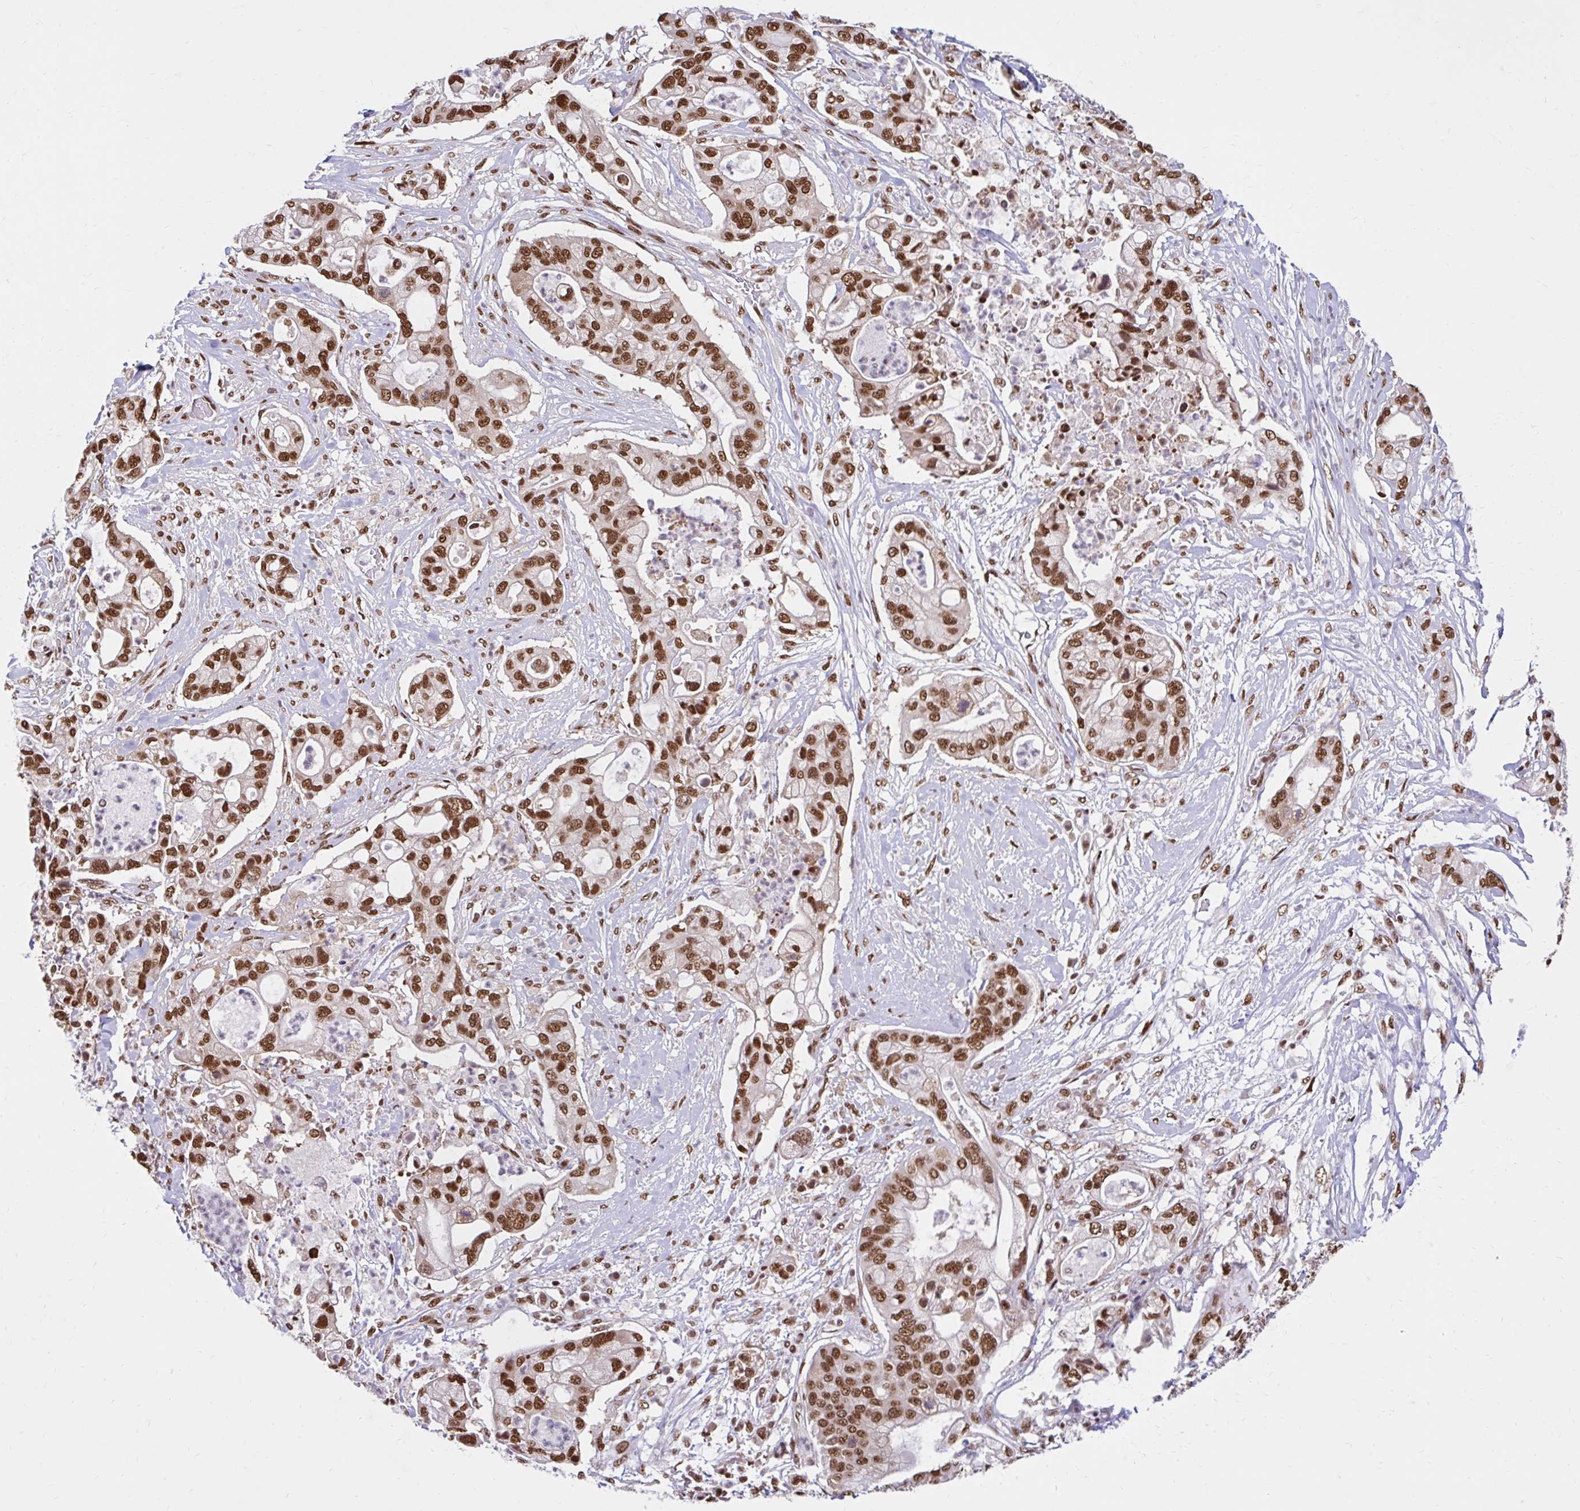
{"staining": {"intensity": "moderate", "quantity": ">75%", "location": "nuclear"}, "tissue": "pancreatic cancer", "cell_type": "Tumor cells", "image_type": "cancer", "snomed": [{"axis": "morphology", "description": "Adenocarcinoma, NOS"}, {"axis": "topography", "description": "Pancreas"}], "caption": "Immunohistochemical staining of human pancreatic adenocarcinoma exhibits moderate nuclear protein positivity in about >75% of tumor cells.", "gene": "ABCA9", "patient": {"sex": "female", "age": 69}}